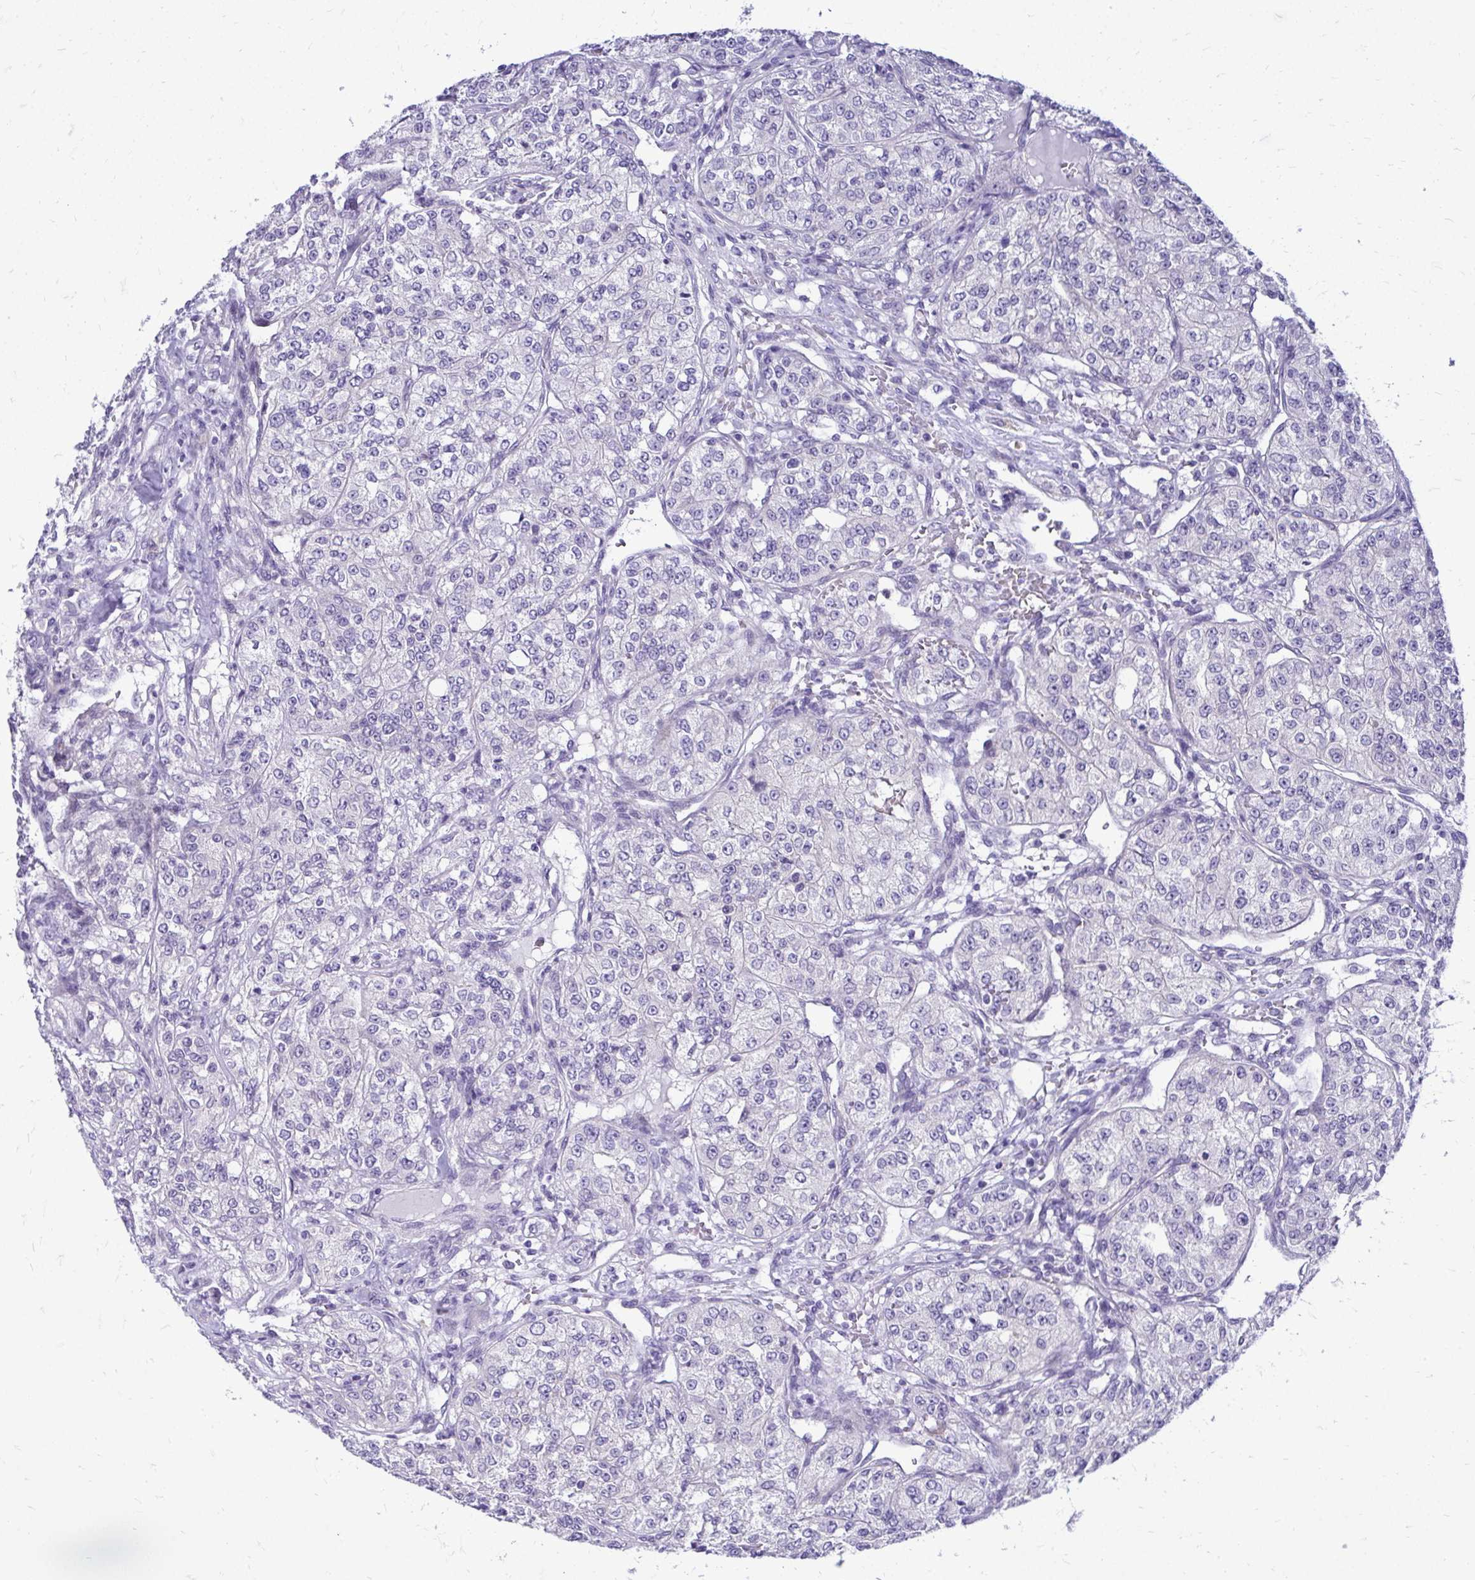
{"staining": {"intensity": "negative", "quantity": "none", "location": "none"}, "tissue": "renal cancer", "cell_type": "Tumor cells", "image_type": "cancer", "snomed": [{"axis": "morphology", "description": "Adenocarcinoma, NOS"}, {"axis": "topography", "description": "Kidney"}], "caption": "Tumor cells show no significant protein positivity in renal cancer (adenocarcinoma).", "gene": "ZSWIM9", "patient": {"sex": "female", "age": 63}}